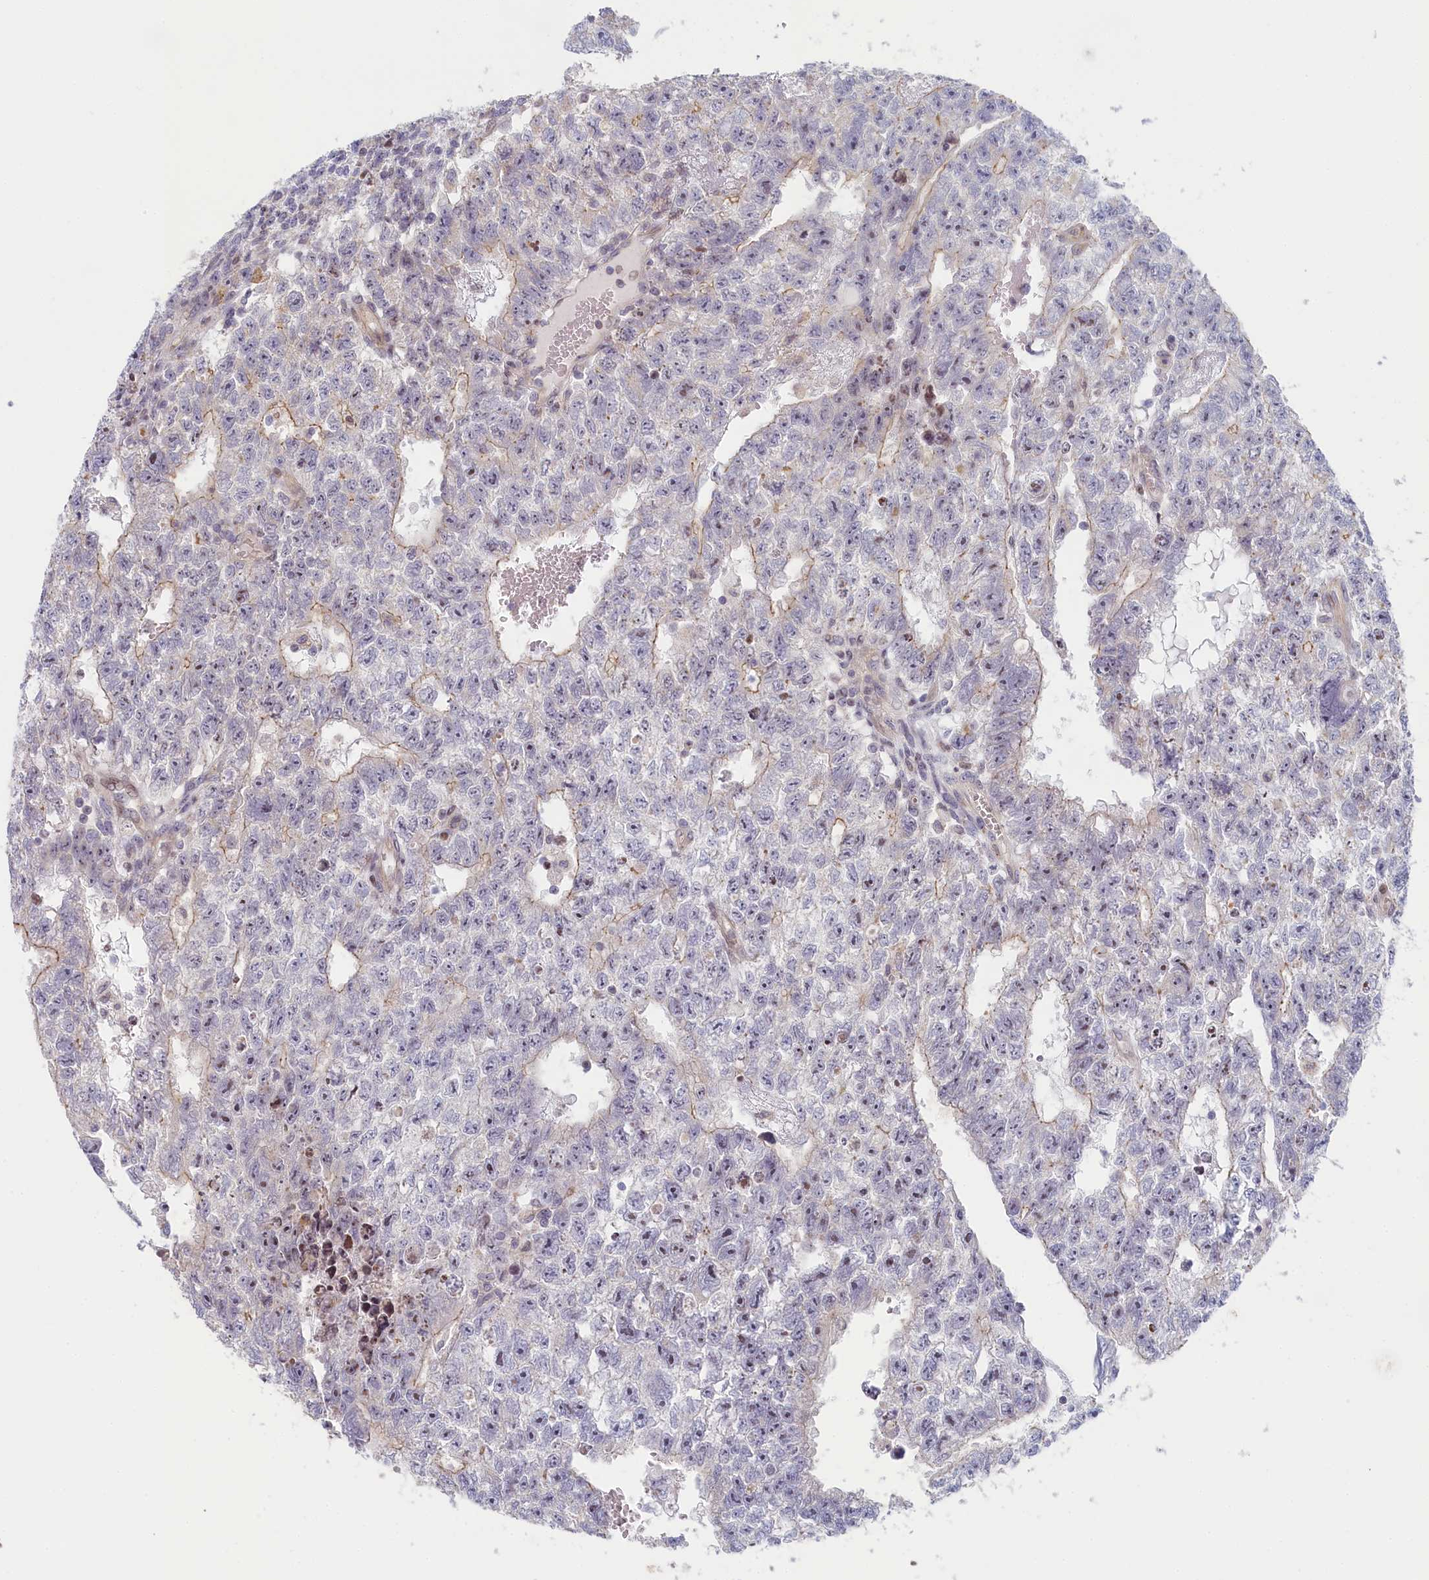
{"staining": {"intensity": "moderate", "quantity": "<25%", "location": "cytoplasmic/membranous,nuclear"}, "tissue": "testis cancer", "cell_type": "Tumor cells", "image_type": "cancer", "snomed": [{"axis": "morphology", "description": "Carcinoma, Embryonal, NOS"}, {"axis": "topography", "description": "Testis"}], "caption": "A low amount of moderate cytoplasmic/membranous and nuclear staining is appreciated in about <25% of tumor cells in testis cancer (embryonal carcinoma) tissue.", "gene": "INTS4", "patient": {"sex": "male", "age": 26}}